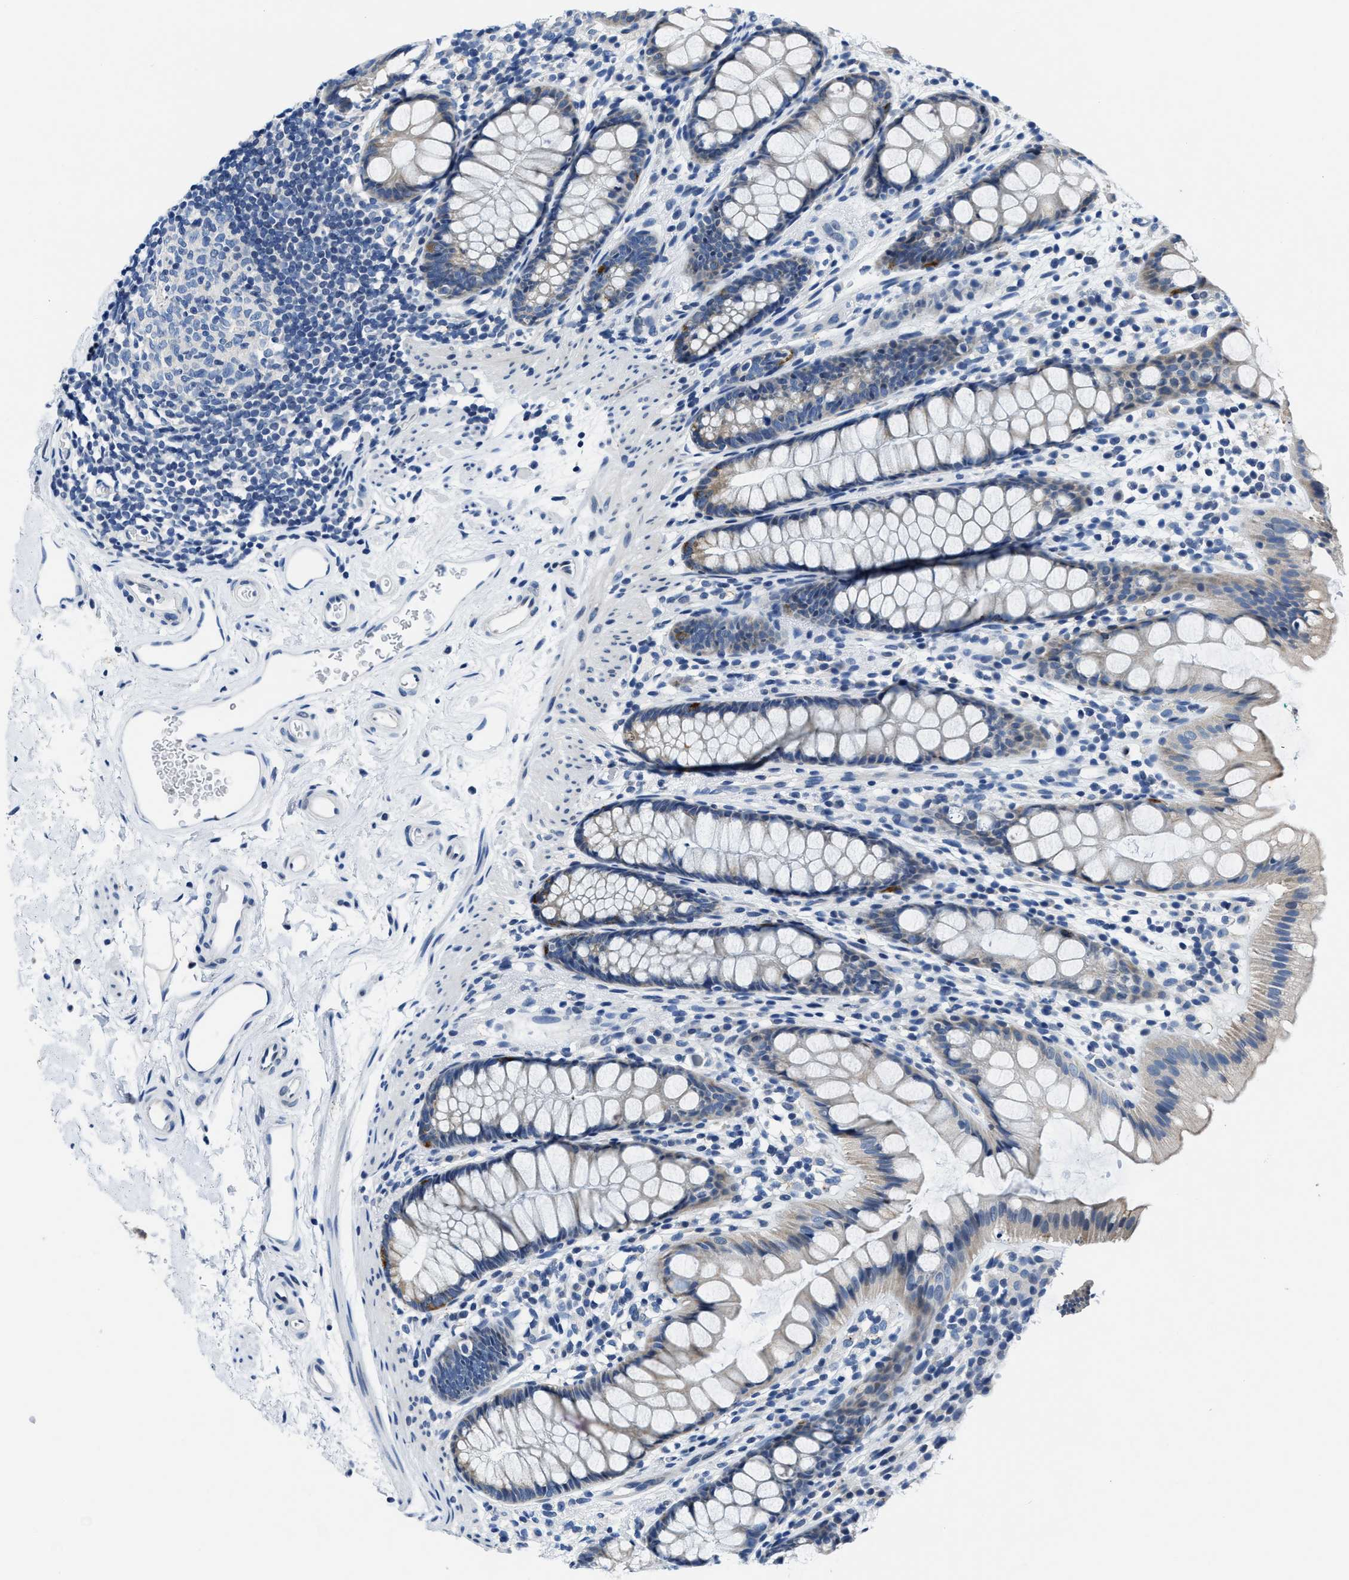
{"staining": {"intensity": "moderate", "quantity": "<25%", "location": "cytoplasmic/membranous"}, "tissue": "rectum", "cell_type": "Glandular cells", "image_type": "normal", "snomed": [{"axis": "morphology", "description": "Normal tissue, NOS"}, {"axis": "topography", "description": "Rectum"}], "caption": "Protein expression analysis of benign rectum shows moderate cytoplasmic/membranous staining in about <25% of glandular cells. (IHC, brightfield microscopy, high magnification).", "gene": "ASZ1", "patient": {"sex": "female", "age": 65}}